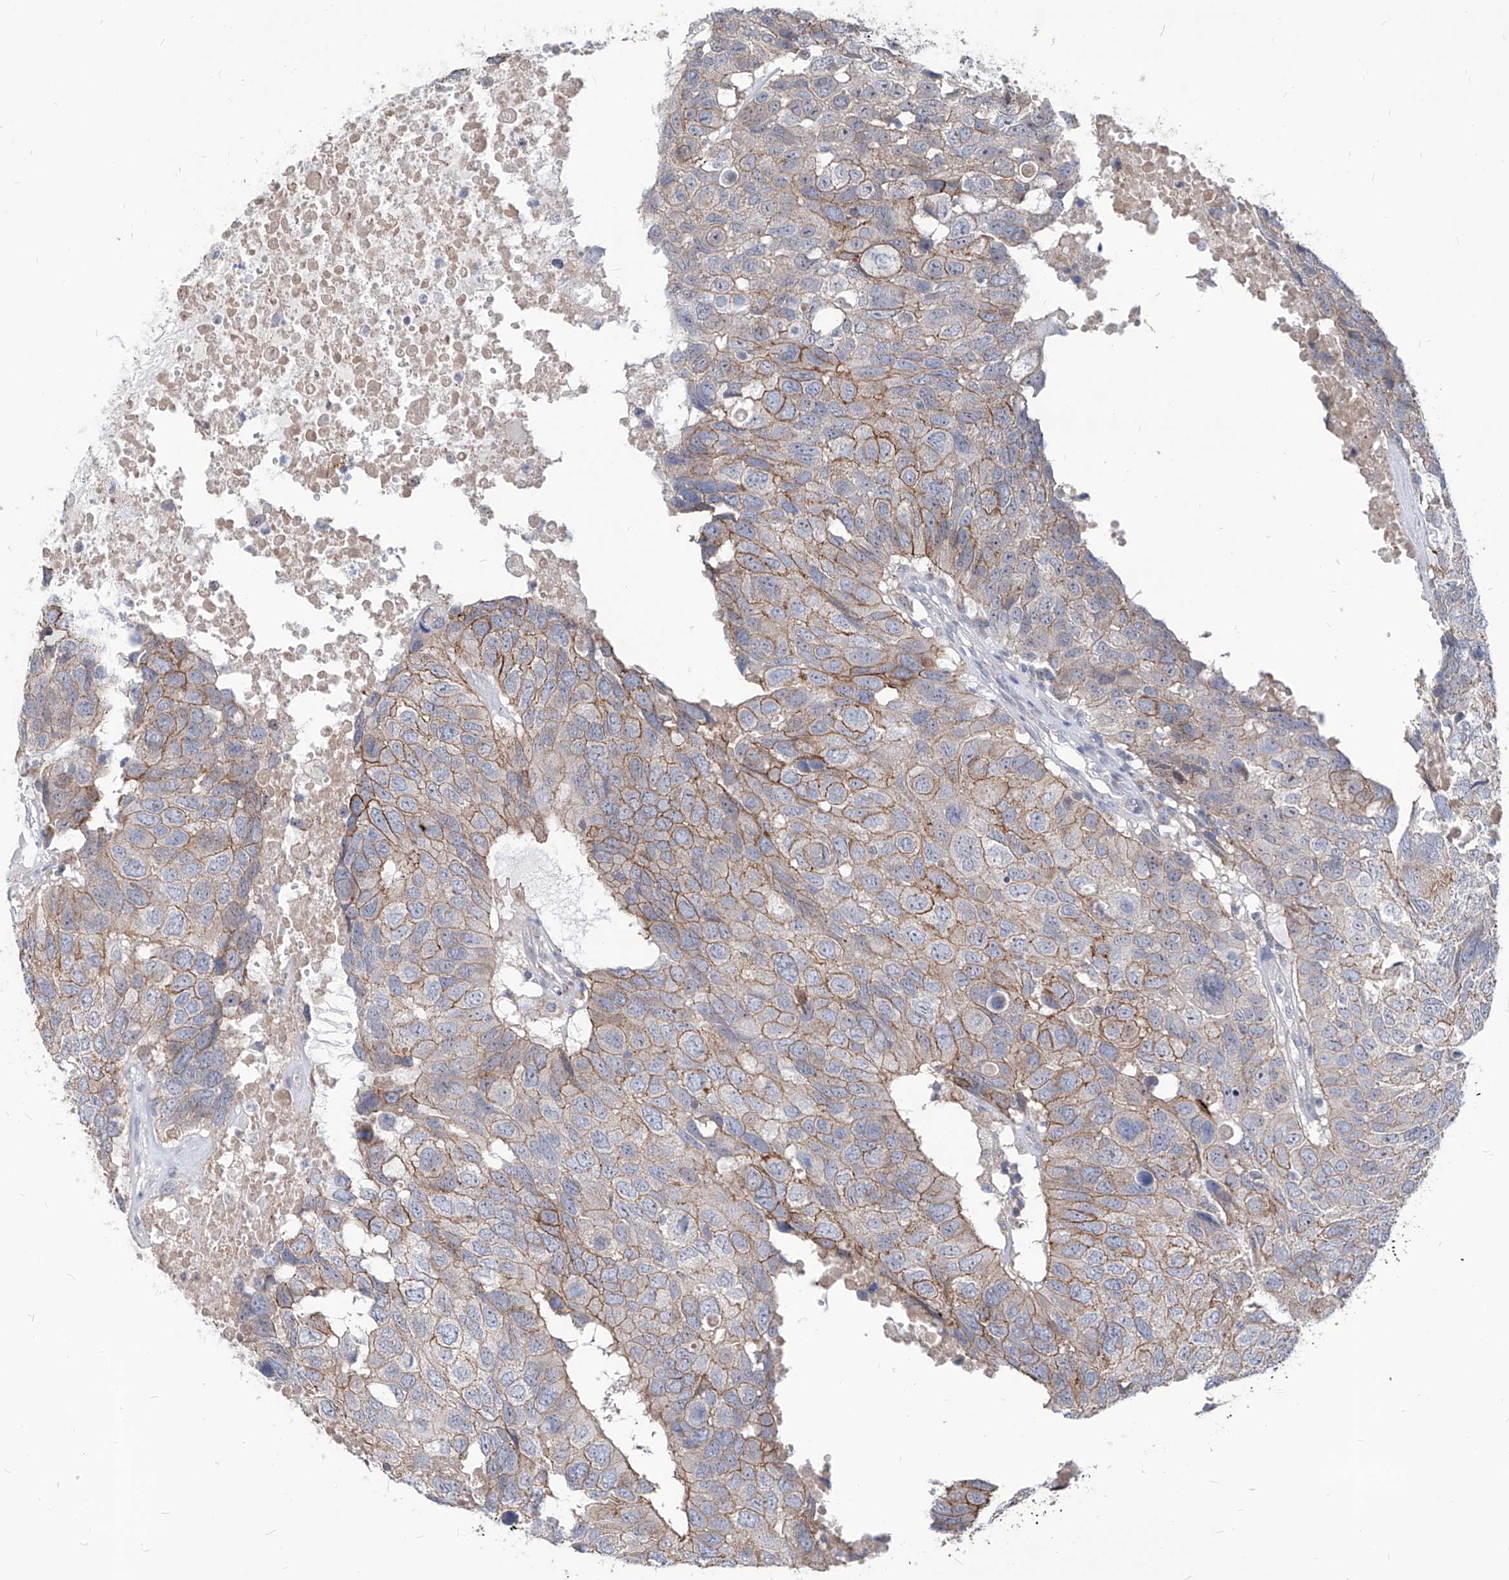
{"staining": {"intensity": "moderate", "quantity": ">75%", "location": "cytoplasmic/membranous"}, "tissue": "head and neck cancer", "cell_type": "Tumor cells", "image_type": "cancer", "snomed": [{"axis": "morphology", "description": "Squamous cell carcinoma, NOS"}, {"axis": "topography", "description": "Head-Neck"}], "caption": "A brown stain highlights moderate cytoplasmic/membranous expression of a protein in head and neck cancer (squamous cell carcinoma) tumor cells.", "gene": "AGPS", "patient": {"sex": "male", "age": 66}}